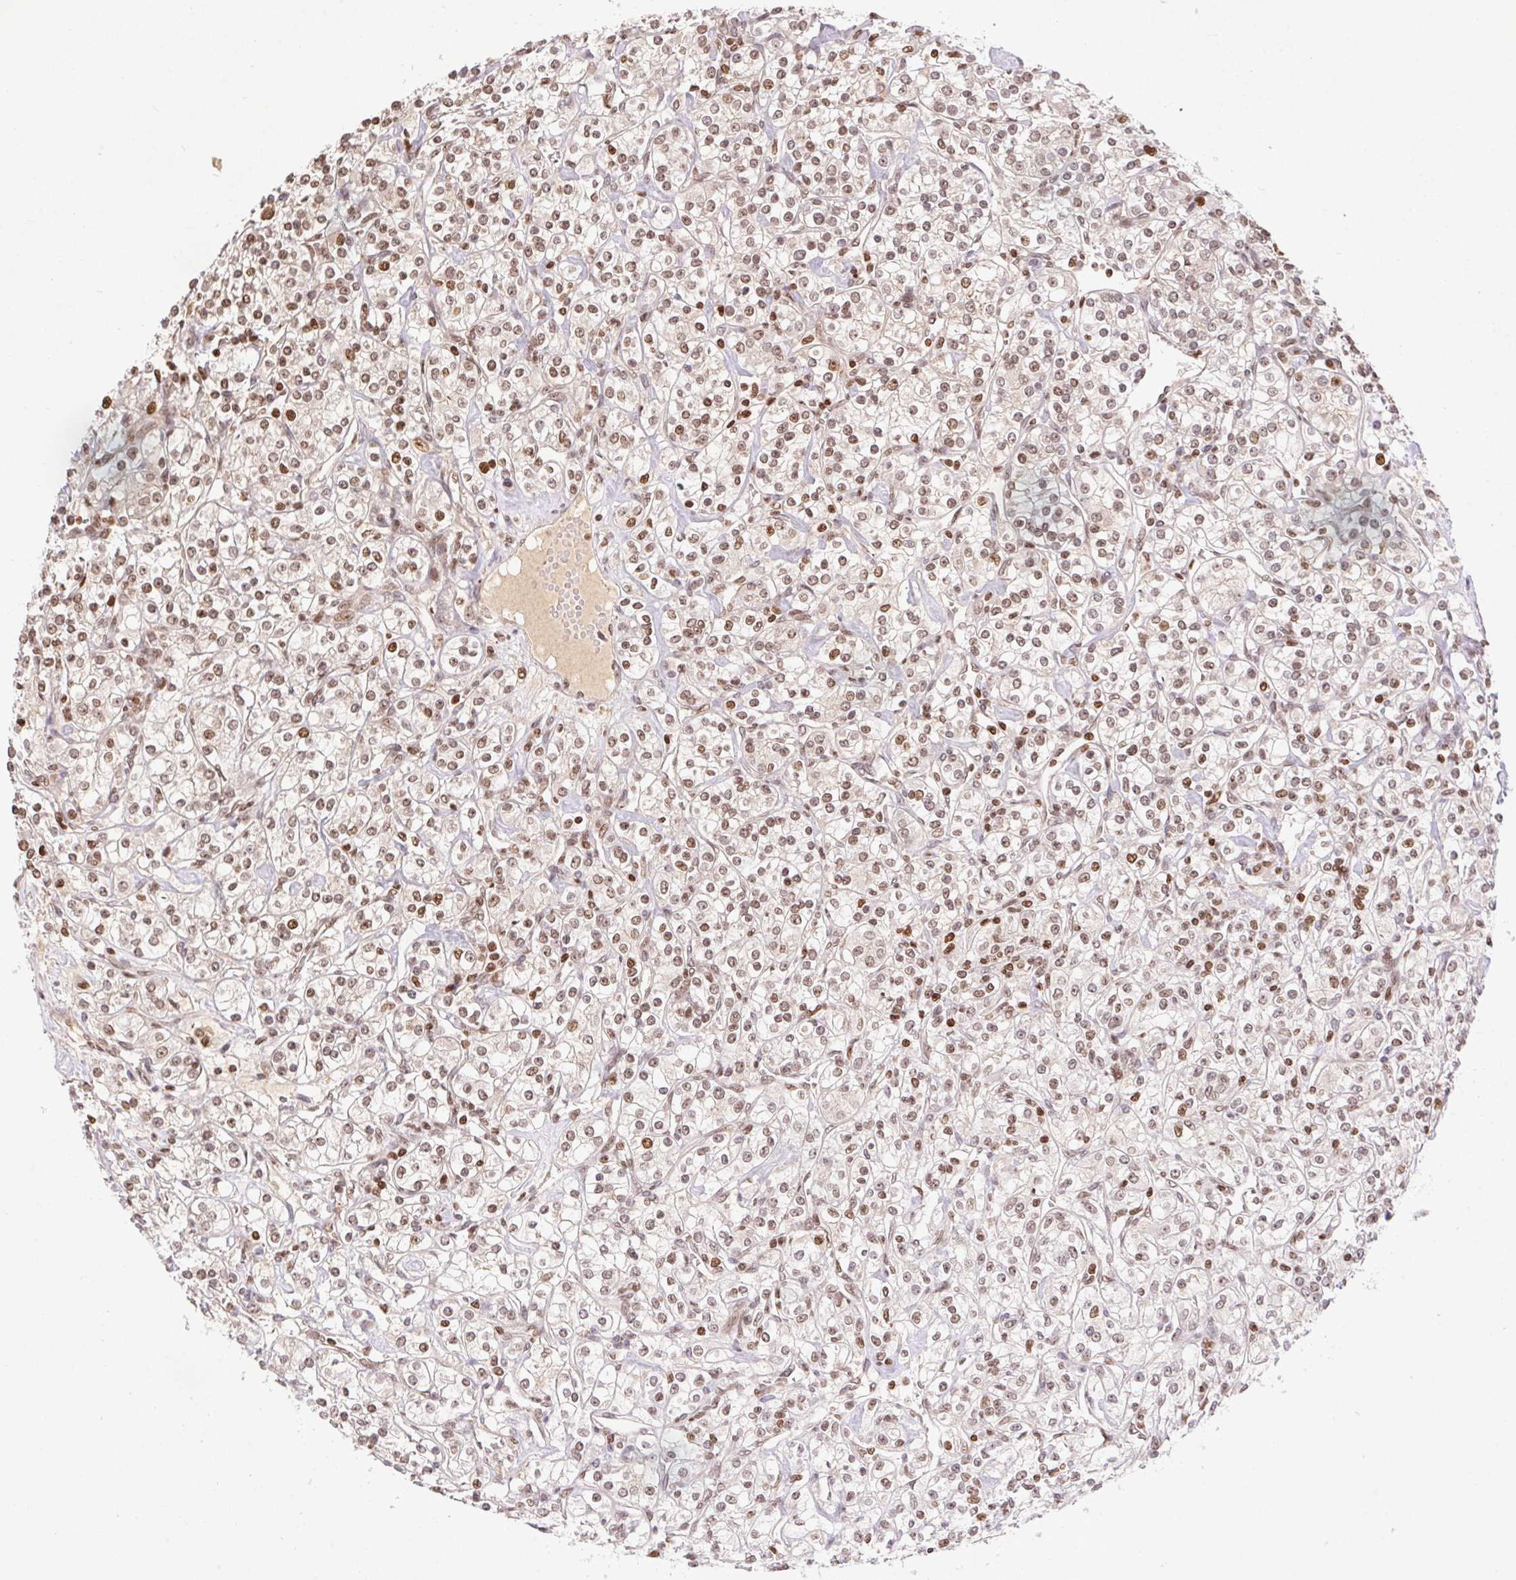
{"staining": {"intensity": "moderate", "quantity": ">75%", "location": "nuclear"}, "tissue": "renal cancer", "cell_type": "Tumor cells", "image_type": "cancer", "snomed": [{"axis": "morphology", "description": "Adenocarcinoma, NOS"}, {"axis": "topography", "description": "Kidney"}], "caption": "Brown immunohistochemical staining in renal adenocarcinoma shows moderate nuclear staining in about >75% of tumor cells.", "gene": "POLD3", "patient": {"sex": "male", "age": 77}}